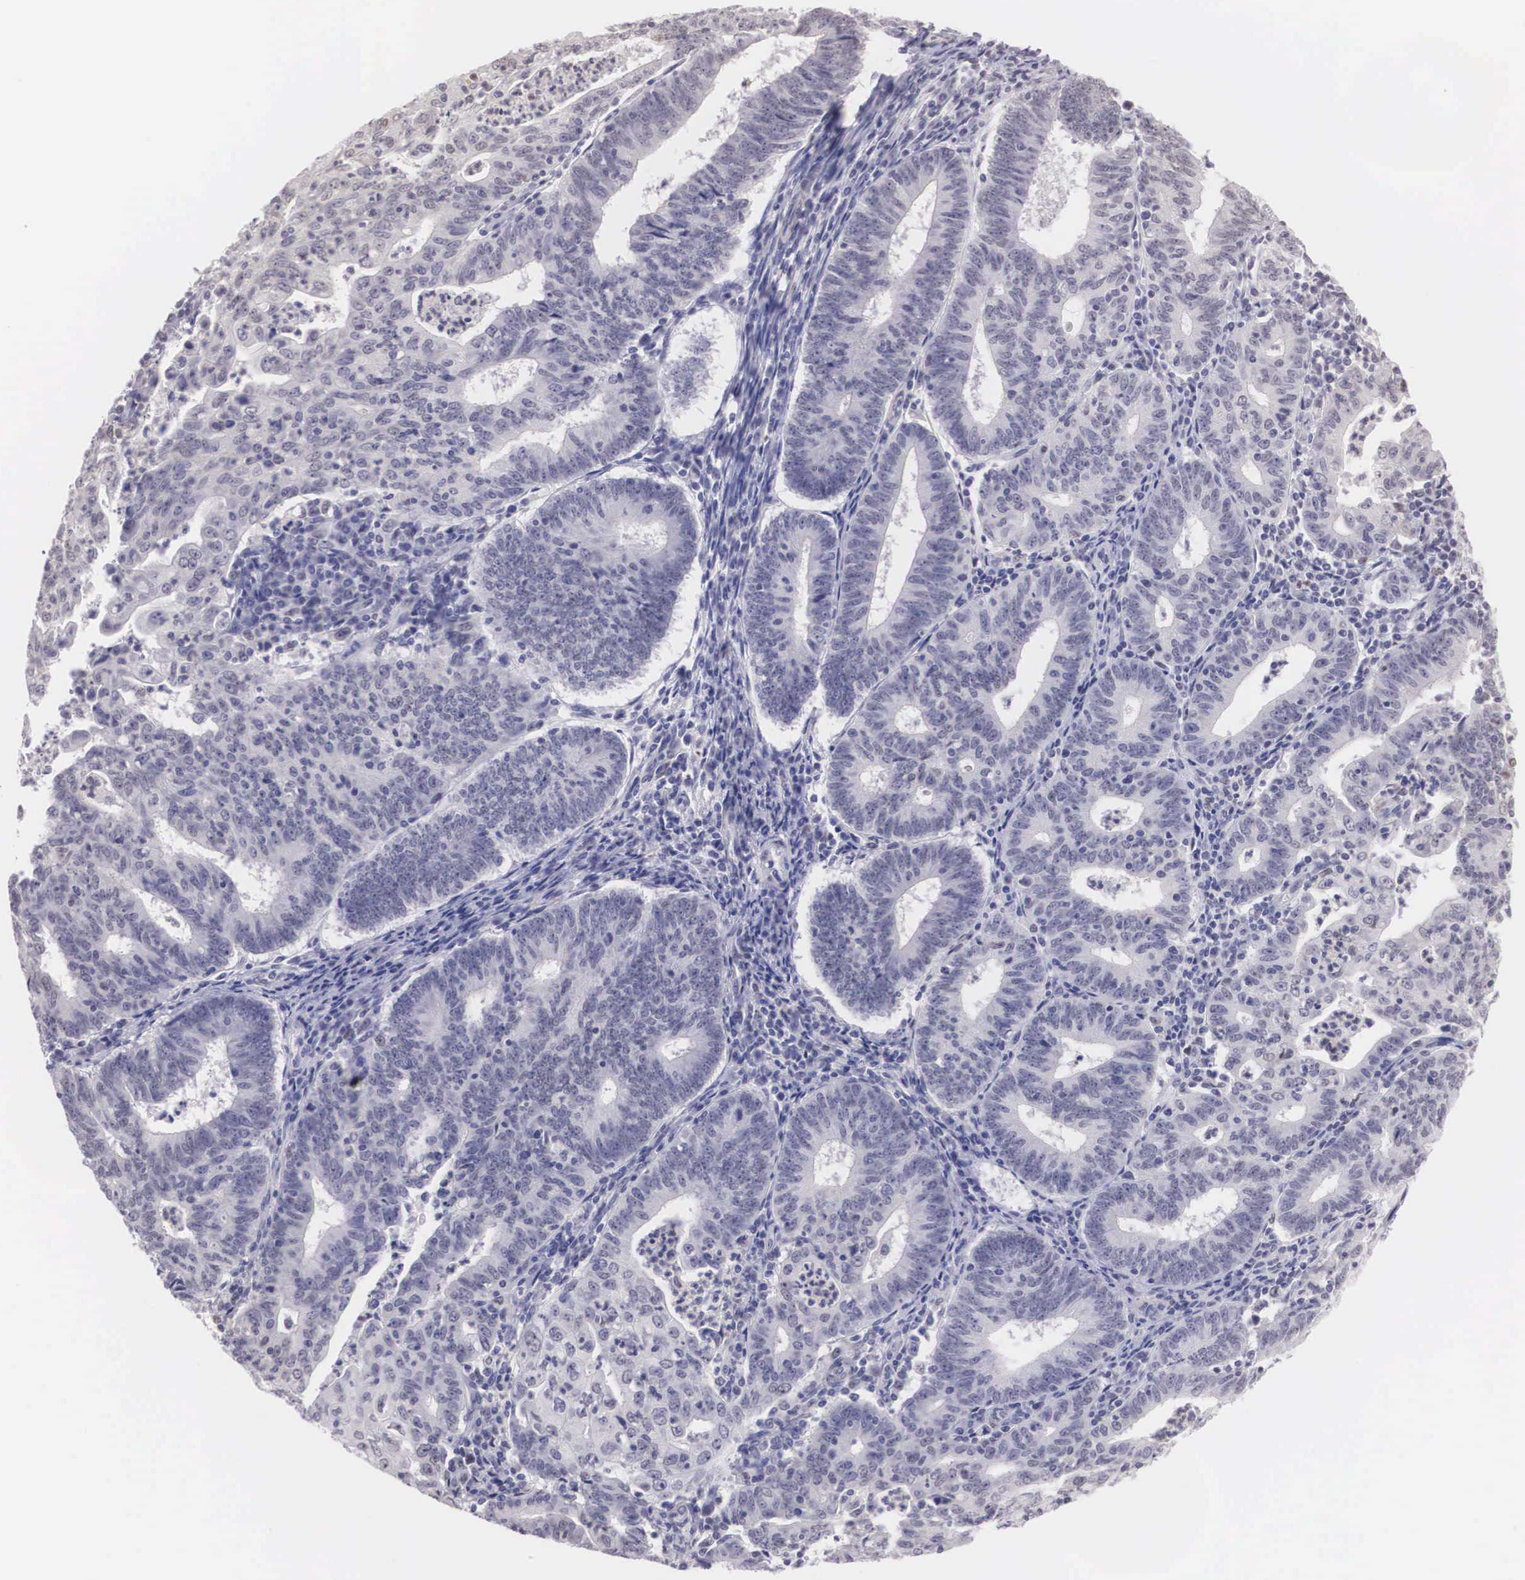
{"staining": {"intensity": "negative", "quantity": "none", "location": "none"}, "tissue": "endometrial cancer", "cell_type": "Tumor cells", "image_type": "cancer", "snomed": [{"axis": "morphology", "description": "Adenocarcinoma, NOS"}, {"axis": "topography", "description": "Endometrium"}], "caption": "This is a histopathology image of immunohistochemistry staining of adenocarcinoma (endometrial), which shows no staining in tumor cells. The staining was performed using DAB (3,3'-diaminobenzidine) to visualize the protein expression in brown, while the nuclei were stained in blue with hematoxylin (Magnification: 20x).", "gene": "ETV6", "patient": {"sex": "female", "age": 60}}